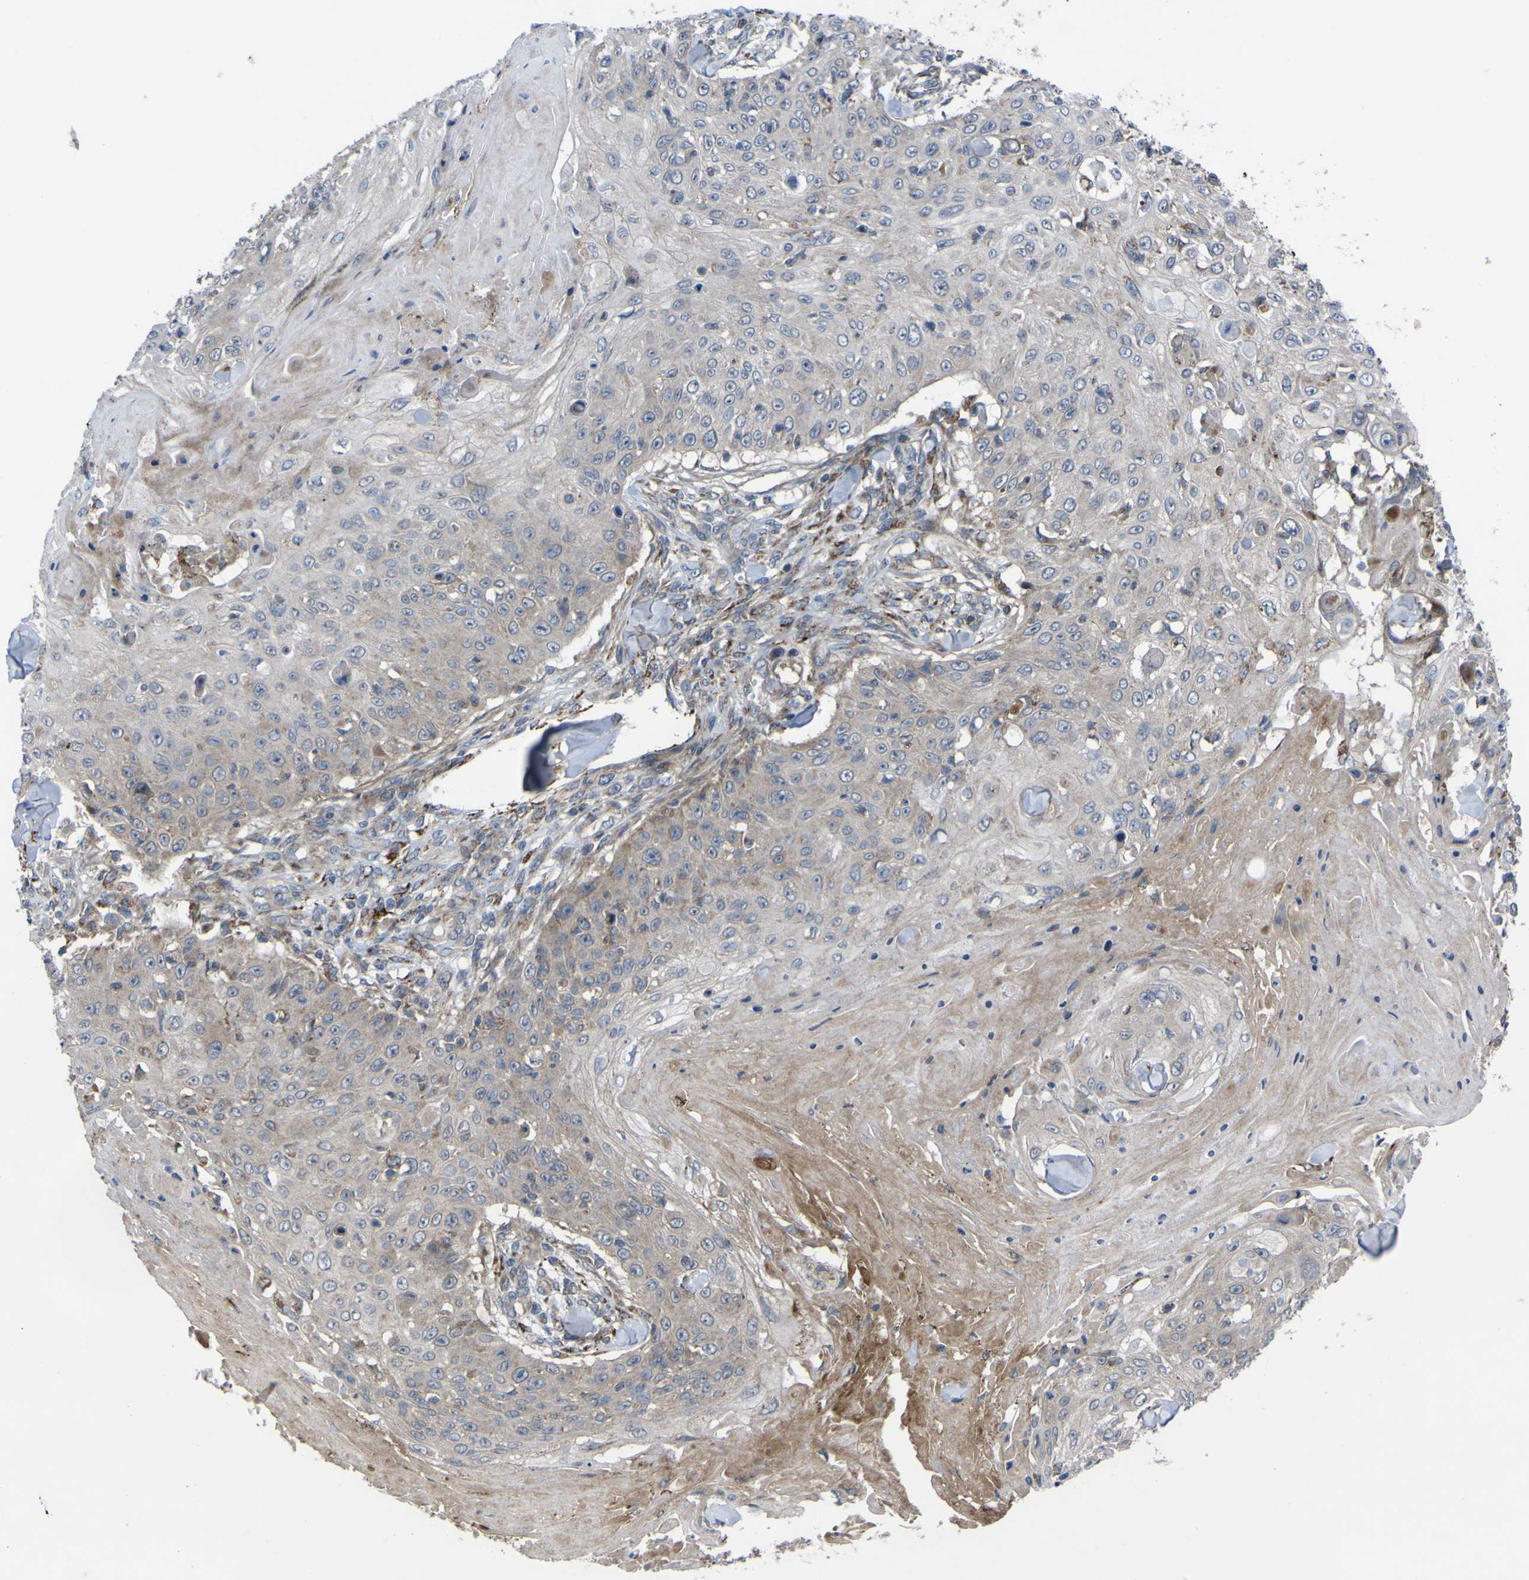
{"staining": {"intensity": "weak", "quantity": "<25%", "location": "cytoplasmic/membranous"}, "tissue": "skin cancer", "cell_type": "Tumor cells", "image_type": "cancer", "snomed": [{"axis": "morphology", "description": "Squamous cell carcinoma, NOS"}, {"axis": "topography", "description": "Skin"}], "caption": "Immunohistochemical staining of squamous cell carcinoma (skin) shows no significant expression in tumor cells. (DAB (3,3'-diaminobenzidine) immunohistochemistry with hematoxylin counter stain).", "gene": "GPLD1", "patient": {"sex": "male", "age": 86}}